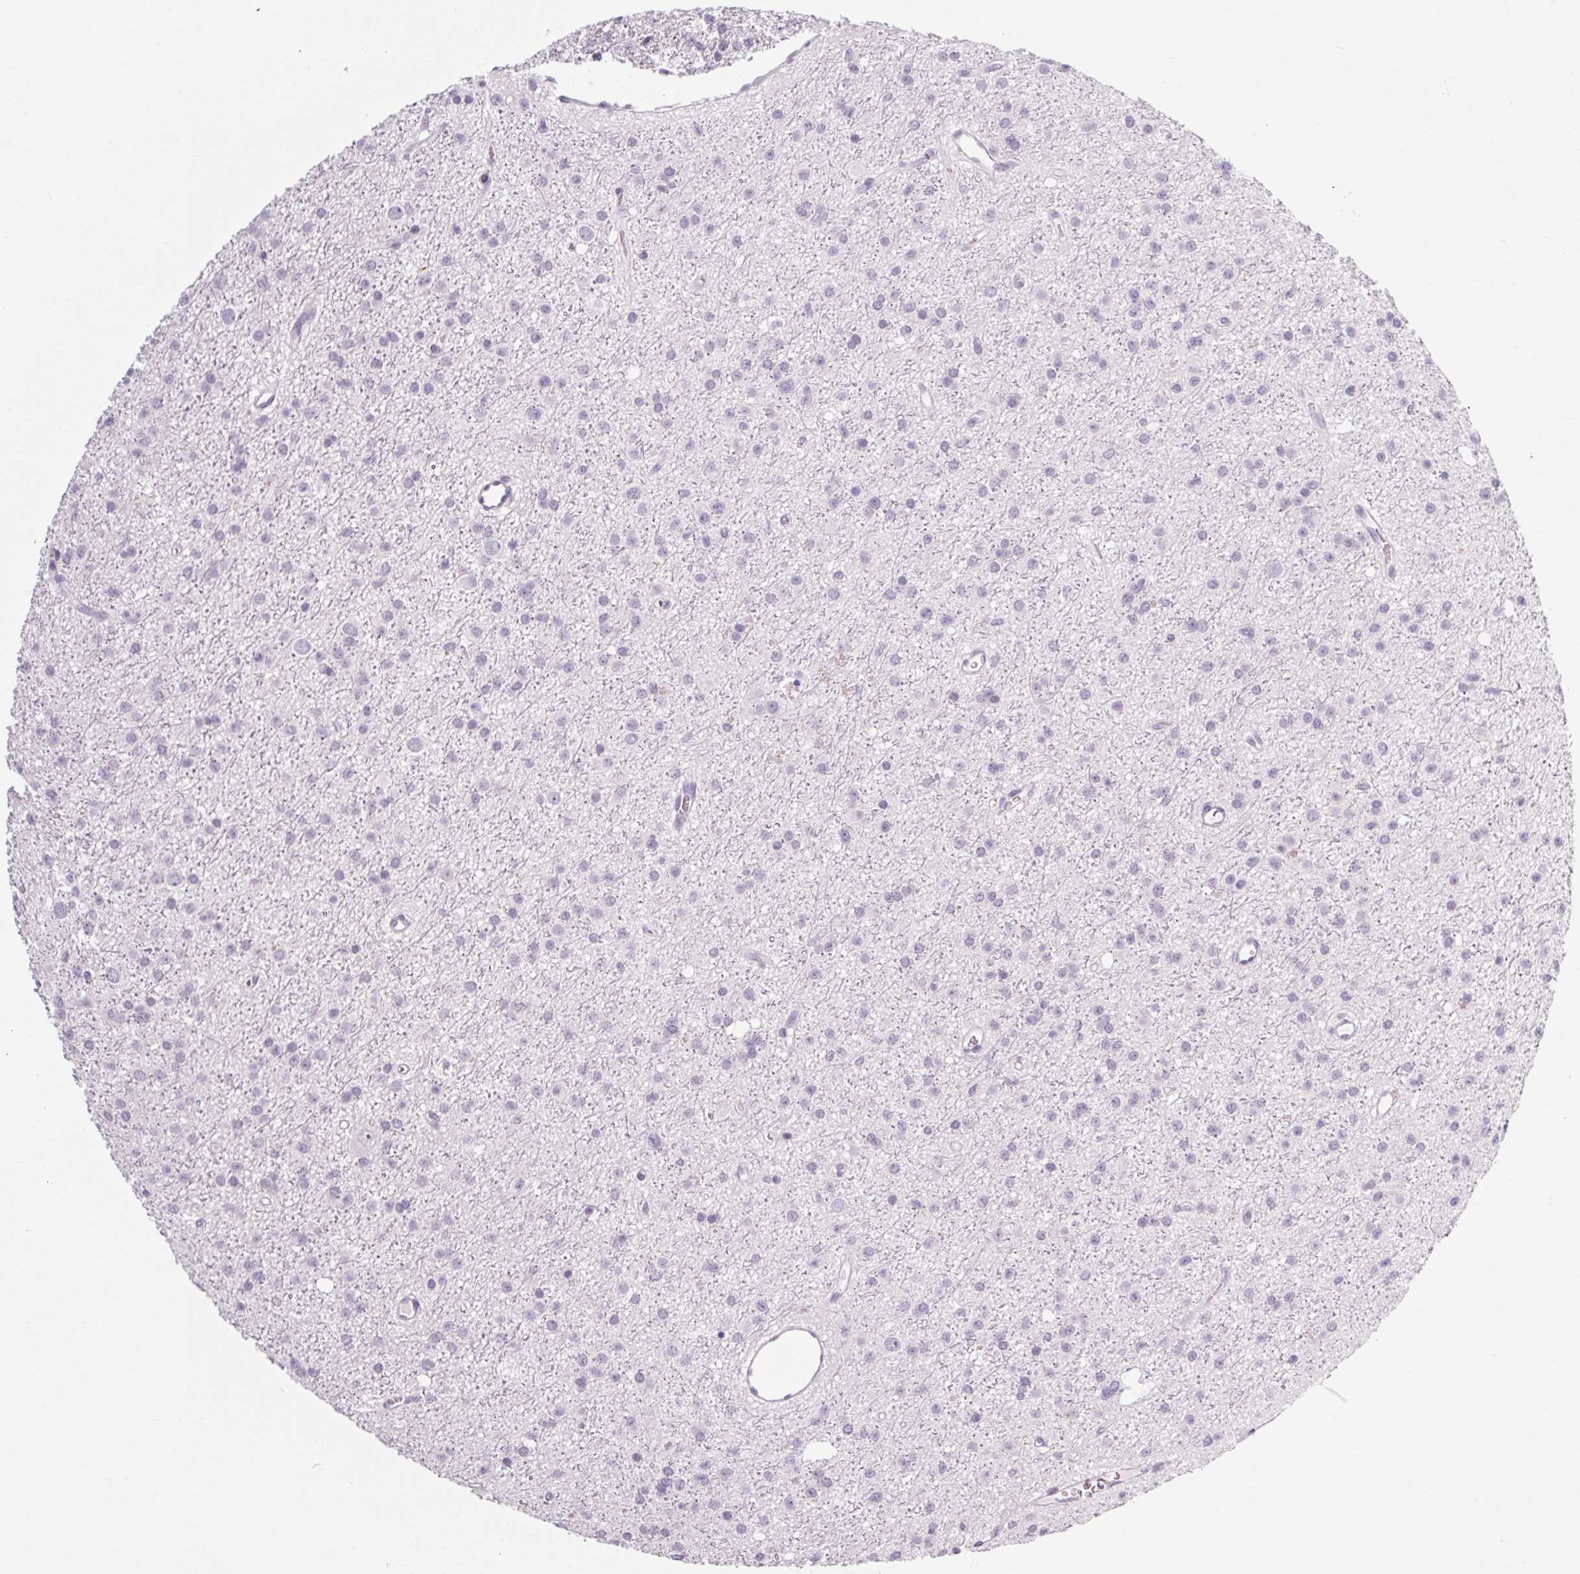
{"staining": {"intensity": "negative", "quantity": "none", "location": "none"}, "tissue": "glioma", "cell_type": "Tumor cells", "image_type": "cancer", "snomed": [{"axis": "morphology", "description": "Glioma, malignant, Low grade"}, {"axis": "topography", "description": "Brain"}], "caption": "Histopathology image shows no significant protein positivity in tumor cells of malignant low-grade glioma.", "gene": "POMC", "patient": {"sex": "male", "age": 27}}